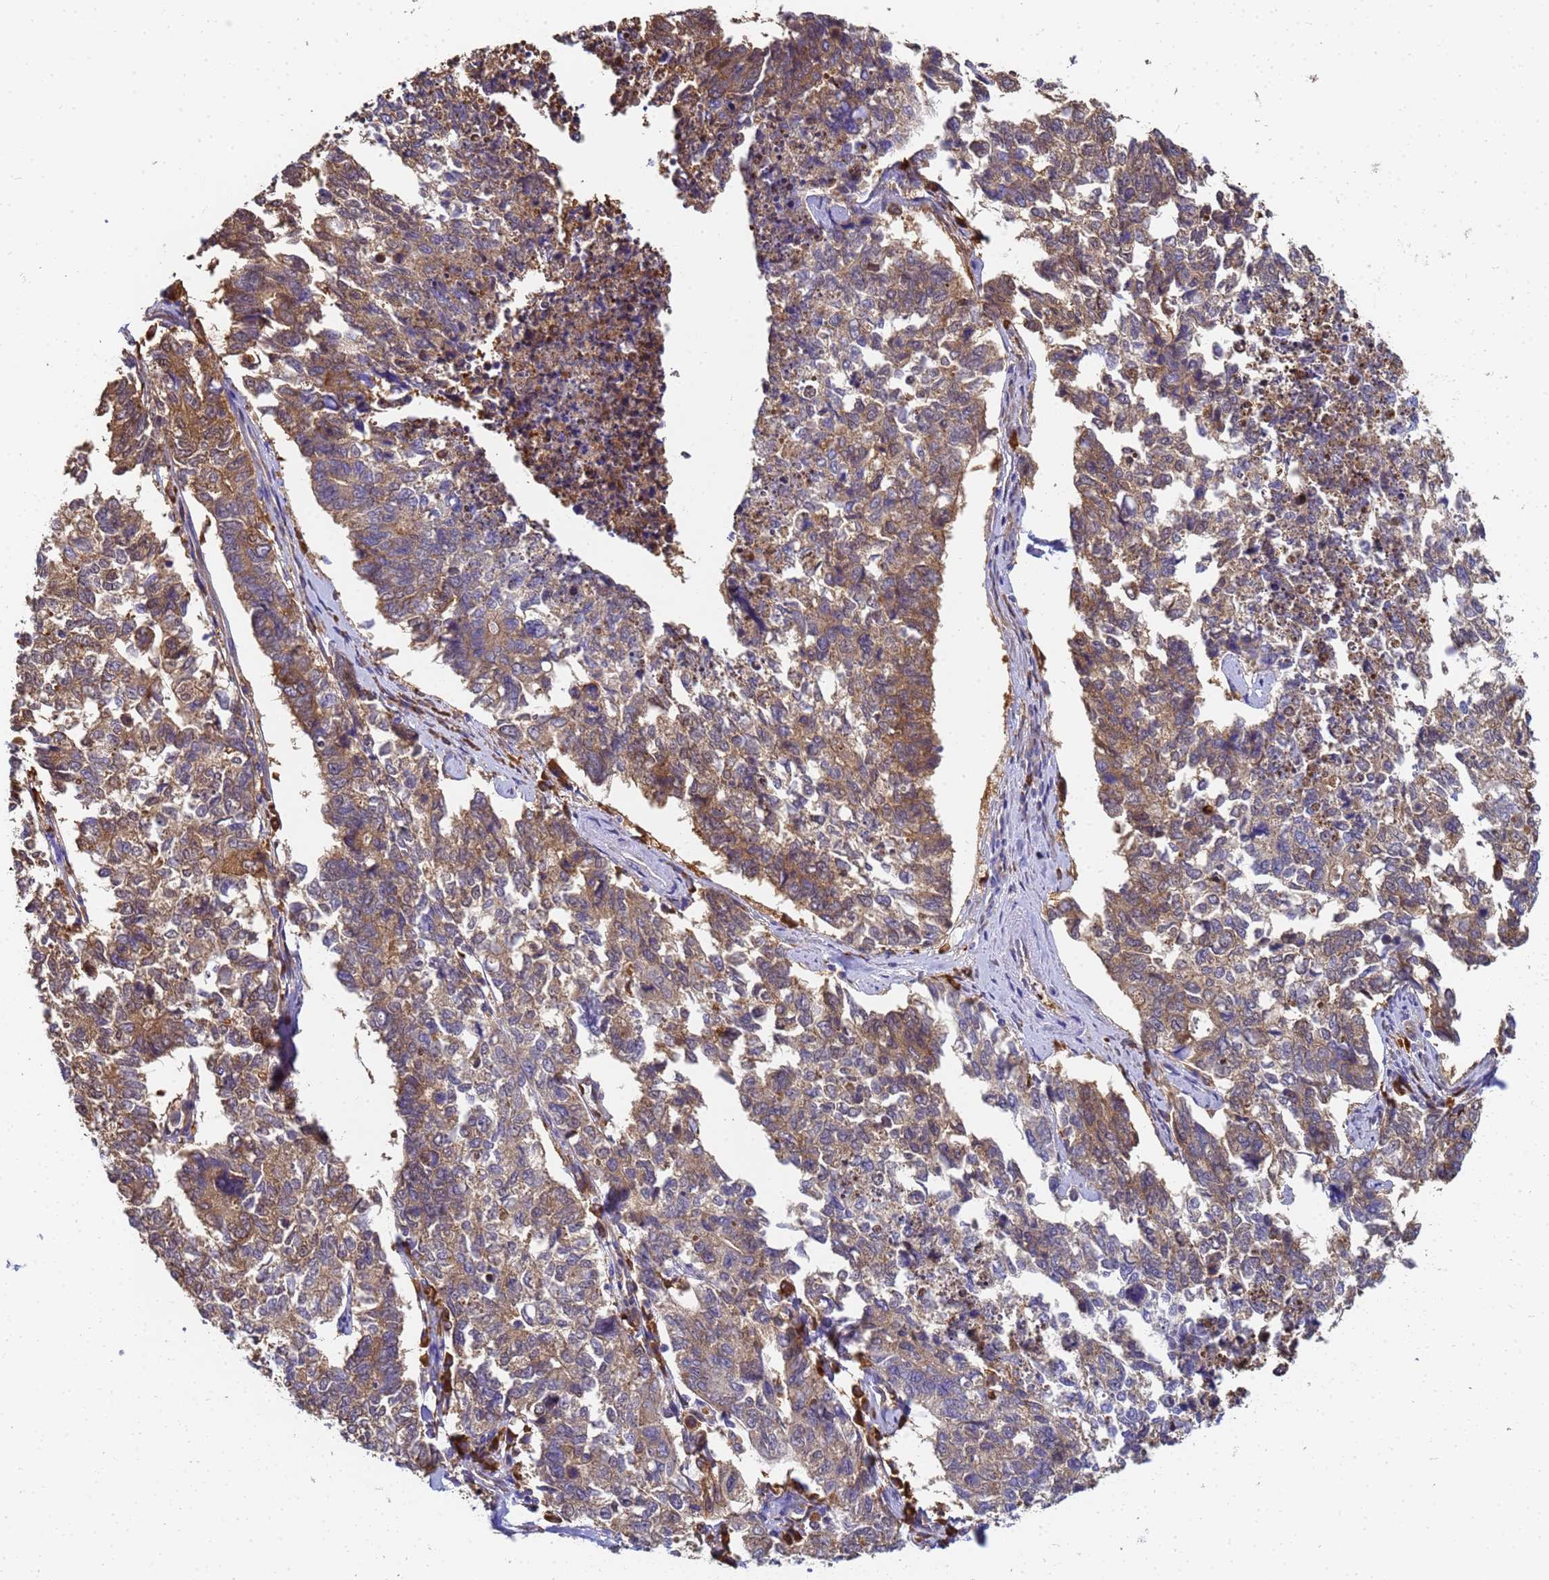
{"staining": {"intensity": "moderate", "quantity": ">75%", "location": "cytoplasmic/membranous"}, "tissue": "cervical cancer", "cell_type": "Tumor cells", "image_type": "cancer", "snomed": [{"axis": "morphology", "description": "Squamous cell carcinoma, NOS"}, {"axis": "topography", "description": "Cervix"}], "caption": "High-magnification brightfield microscopy of cervical cancer (squamous cell carcinoma) stained with DAB (3,3'-diaminobenzidine) (brown) and counterstained with hematoxylin (blue). tumor cells exhibit moderate cytoplasmic/membranous staining is present in about>75% of cells.", "gene": "NME1-NME2", "patient": {"sex": "female", "age": 63}}